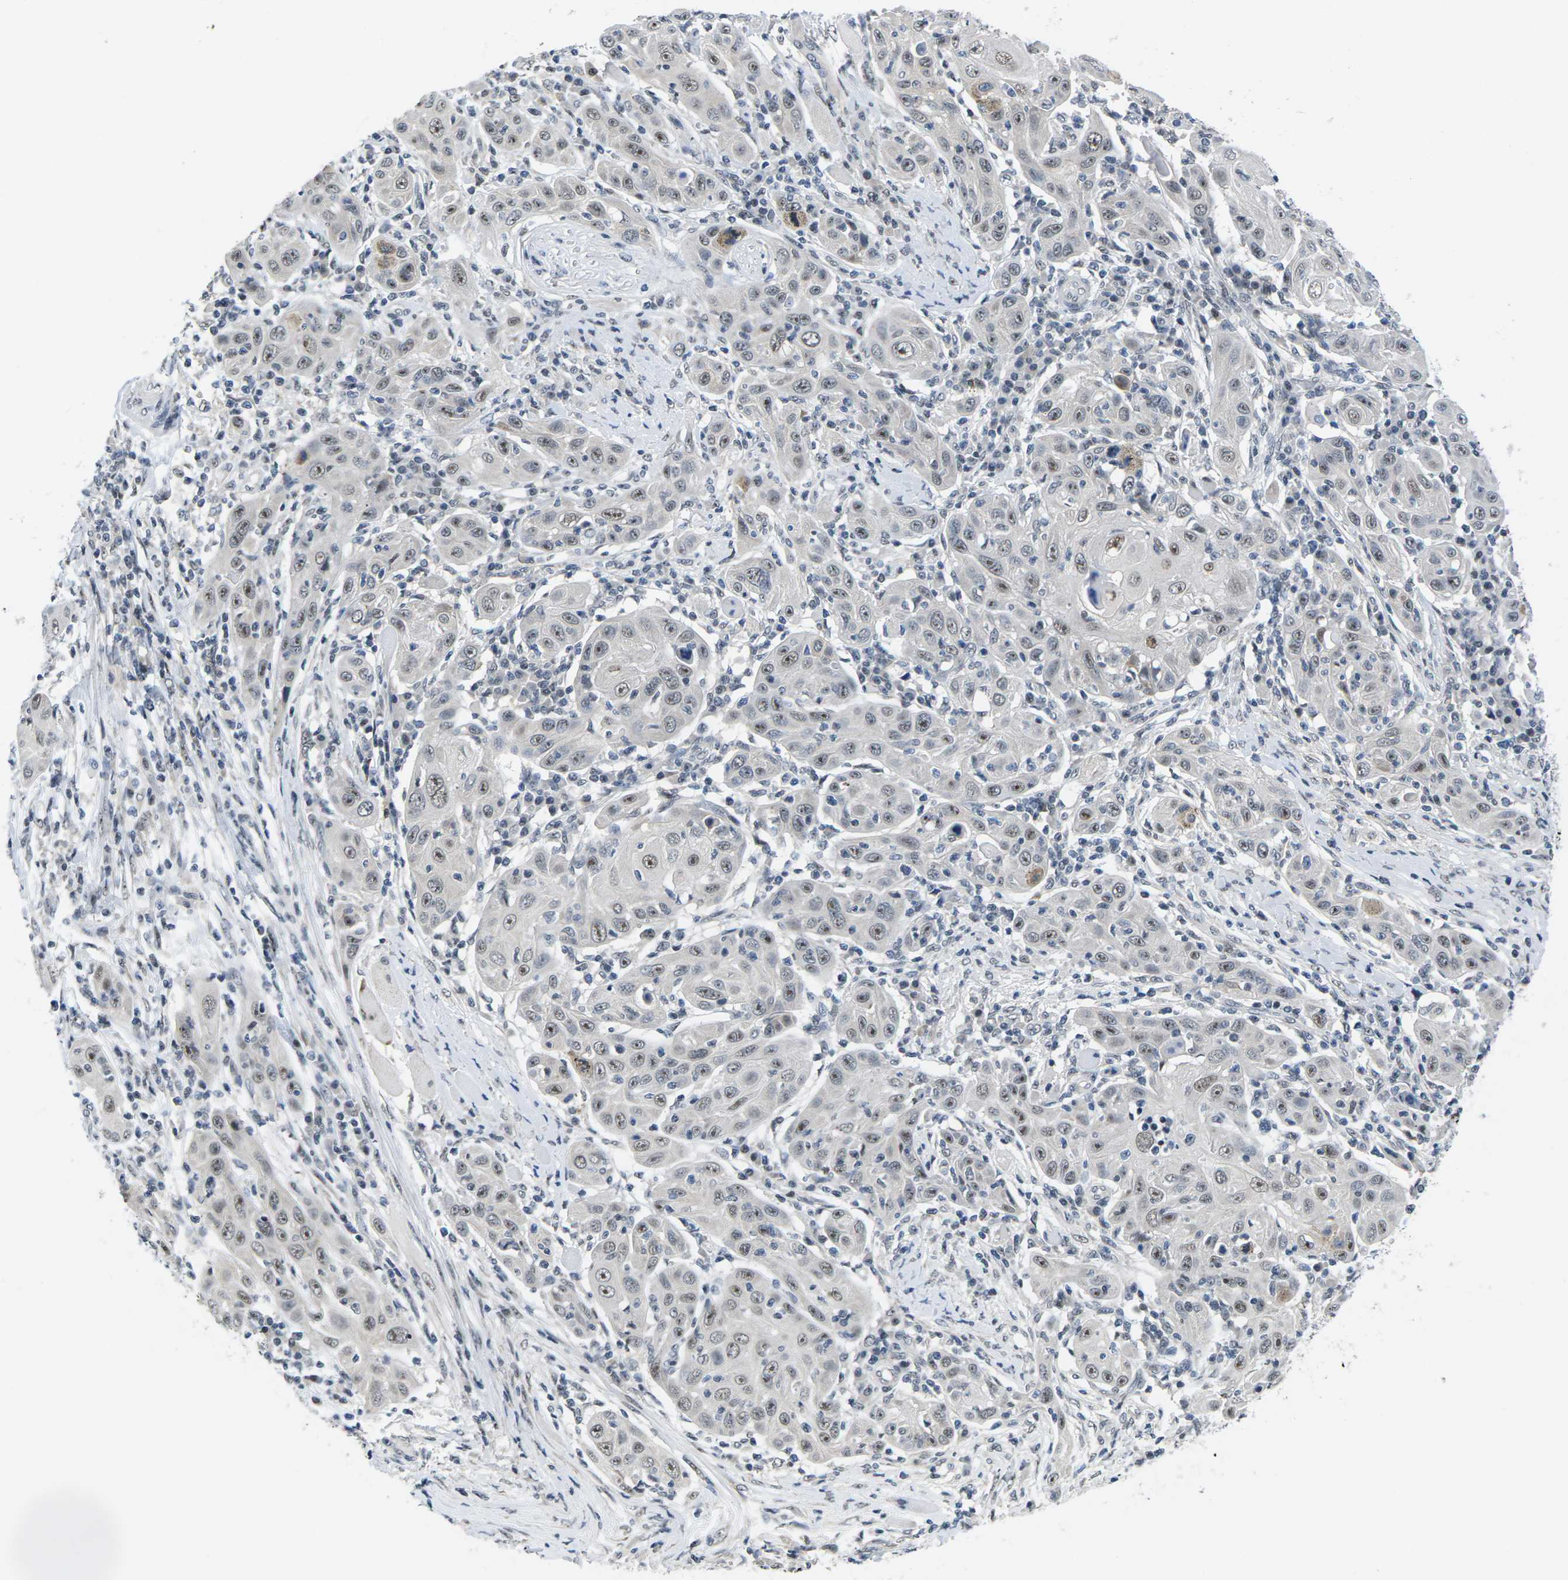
{"staining": {"intensity": "weak", "quantity": ">75%", "location": "nuclear"}, "tissue": "skin cancer", "cell_type": "Tumor cells", "image_type": "cancer", "snomed": [{"axis": "morphology", "description": "Squamous cell carcinoma, NOS"}, {"axis": "topography", "description": "Skin"}], "caption": "Squamous cell carcinoma (skin) tissue reveals weak nuclear staining in about >75% of tumor cells, visualized by immunohistochemistry.", "gene": "NSRP1", "patient": {"sex": "female", "age": 88}}